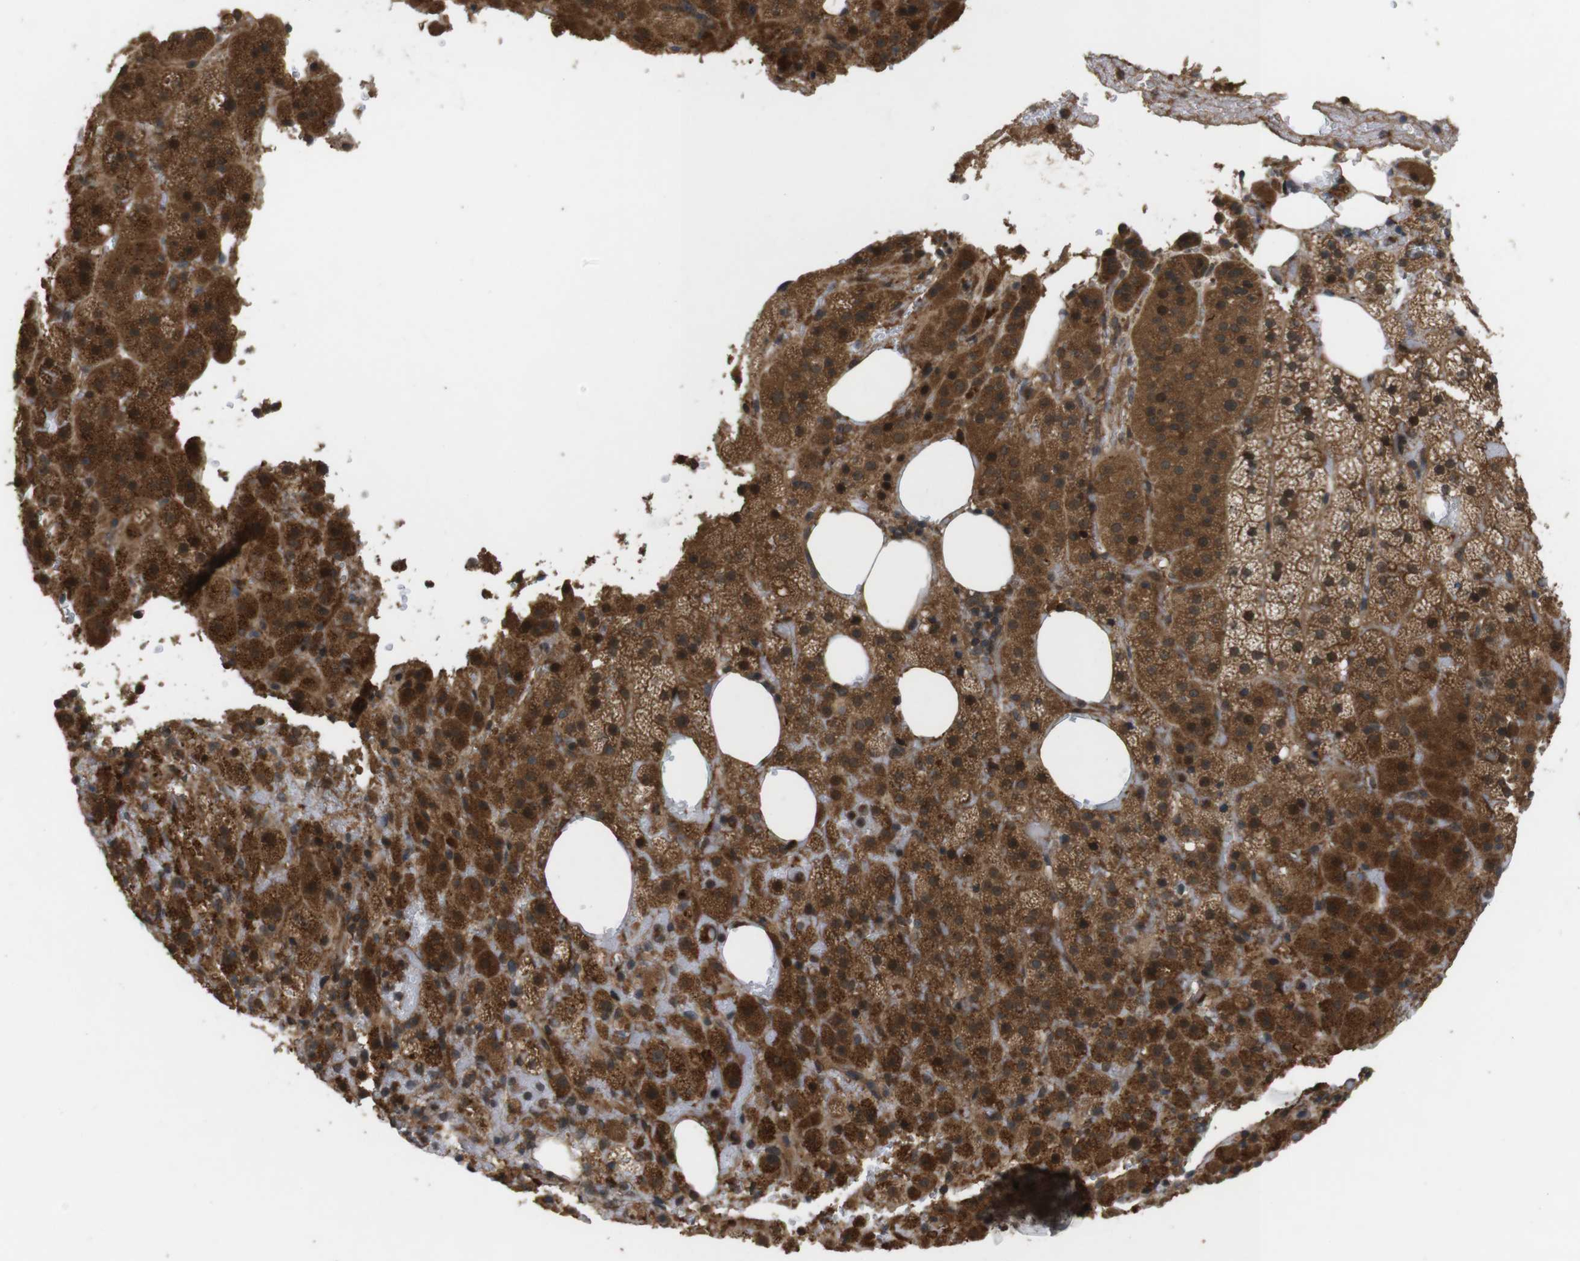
{"staining": {"intensity": "strong", "quantity": ">75%", "location": "cytoplasmic/membranous"}, "tissue": "adrenal gland", "cell_type": "Glandular cells", "image_type": "normal", "snomed": [{"axis": "morphology", "description": "Normal tissue, NOS"}, {"axis": "topography", "description": "Adrenal gland"}], "caption": "A brown stain shows strong cytoplasmic/membranous positivity of a protein in glandular cells of benign human adrenal gland.", "gene": "NFKBIE", "patient": {"sex": "female", "age": 59}}